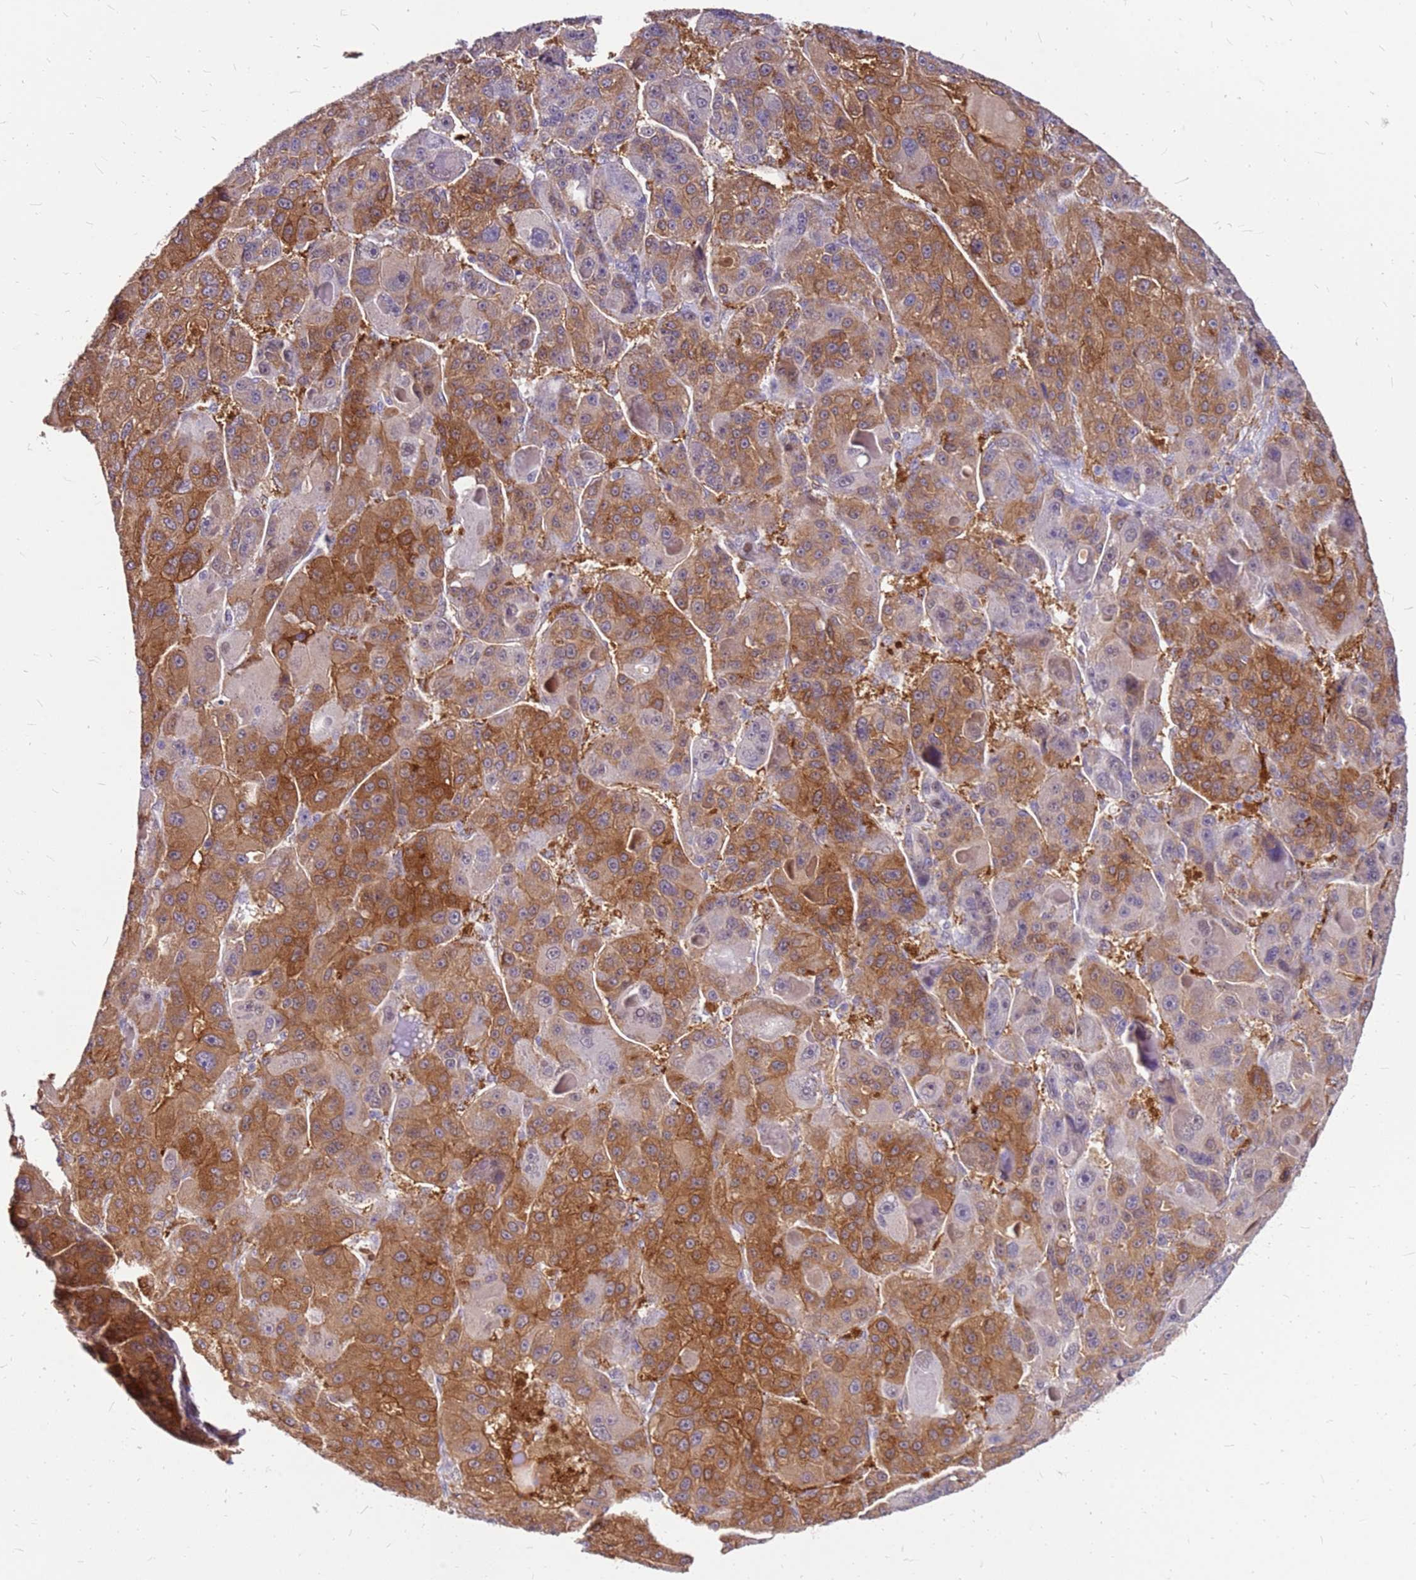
{"staining": {"intensity": "strong", "quantity": "25%-75%", "location": "cytoplasmic/membranous"}, "tissue": "liver cancer", "cell_type": "Tumor cells", "image_type": "cancer", "snomed": [{"axis": "morphology", "description": "Carcinoma, Hepatocellular, NOS"}, {"axis": "topography", "description": "Liver"}], "caption": "An IHC image of neoplastic tissue is shown. Protein staining in brown shows strong cytoplasmic/membranous positivity in liver cancer (hepatocellular carcinoma) within tumor cells.", "gene": "ALDH1A3", "patient": {"sex": "male", "age": 76}}